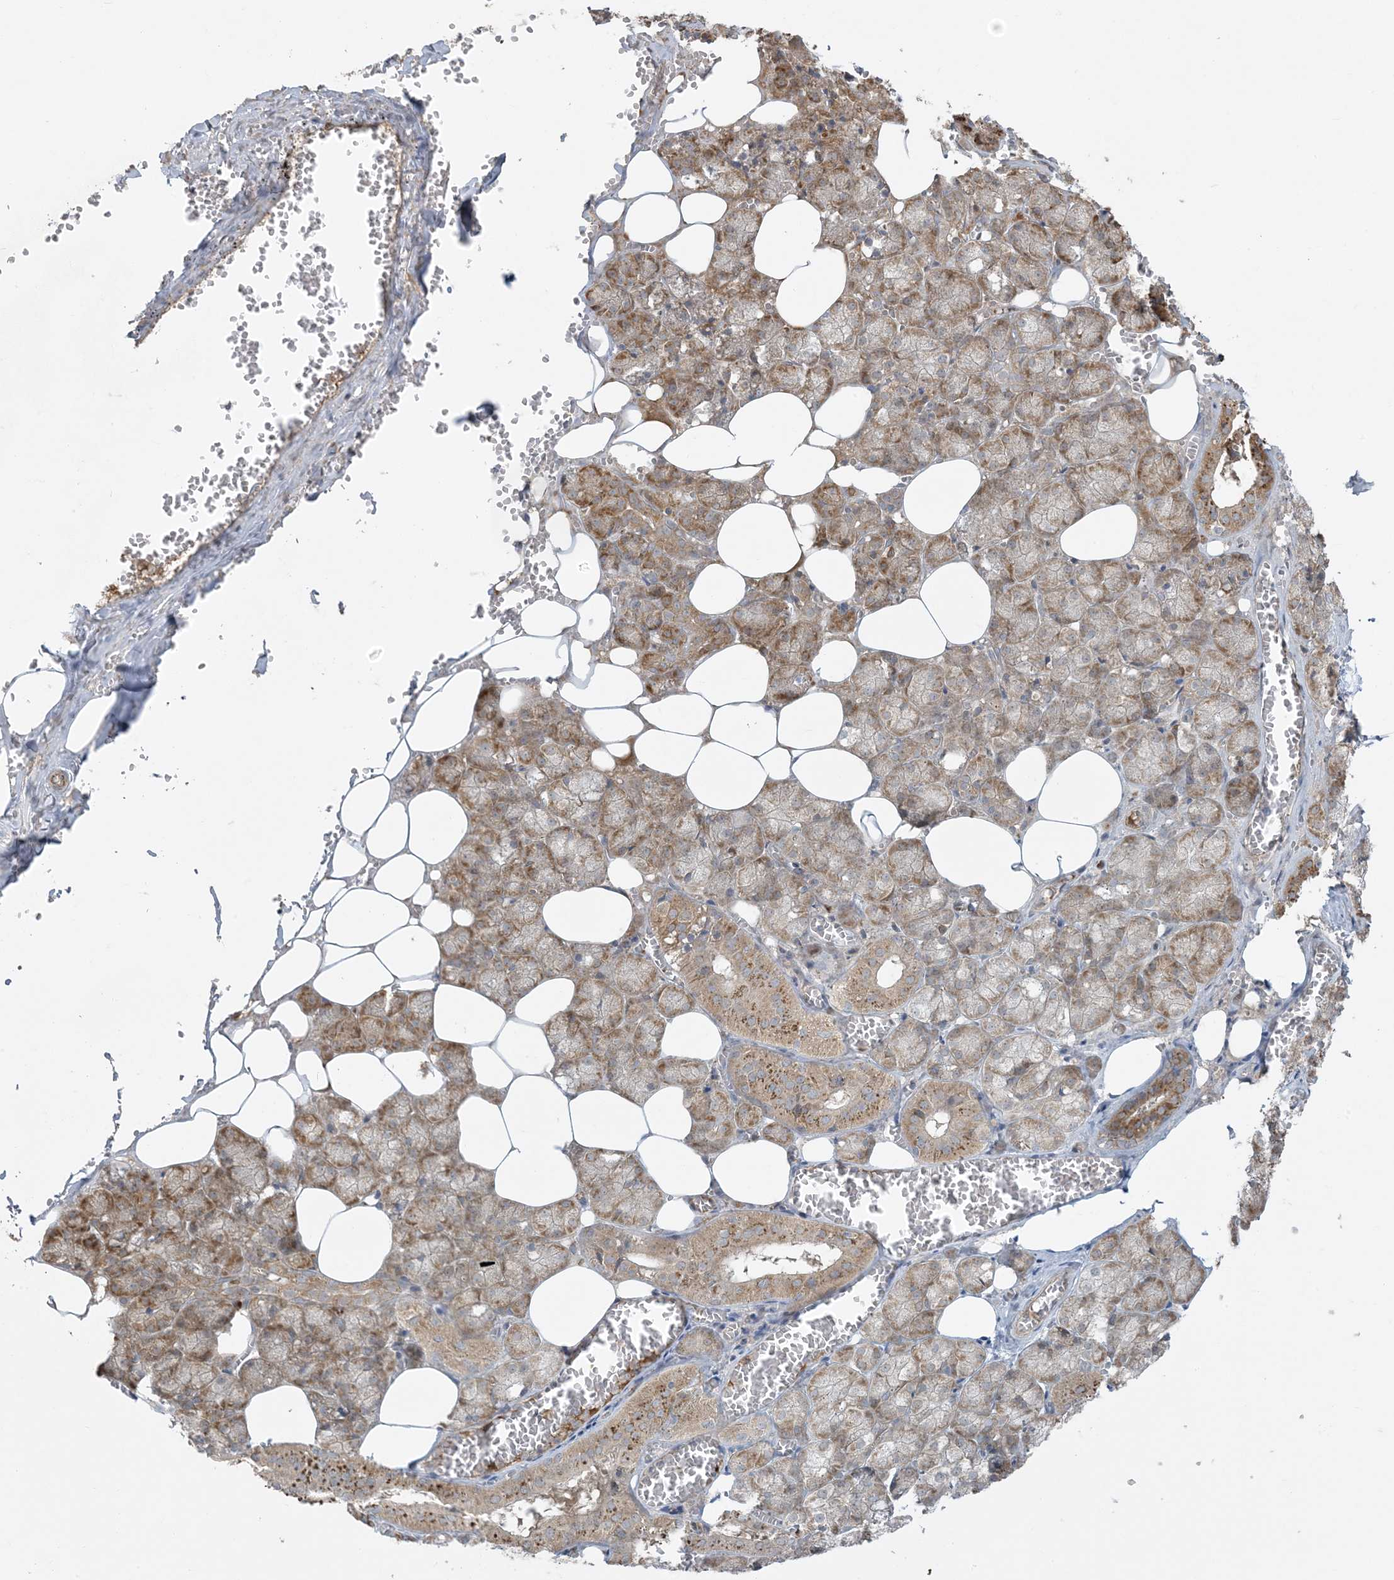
{"staining": {"intensity": "moderate", "quantity": ">75%", "location": "cytoplasmic/membranous"}, "tissue": "salivary gland", "cell_type": "Glandular cells", "image_type": "normal", "snomed": [{"axis": "morphology", "description": "Normal tissue, NOS"}, {"axis": "topography", "description": "Salivary gland"}], "caption": "Immunohistochemical staining of benign salivary gland demonstrates moderate cytoplasmic/membranous protein positivity in about >75% of glandular cells. (DAB (3,3'-diaminobenzidine) IHC, brown staining for protein, blue staining for nuclei).", "gene": "ZNF263", "patient": {"sex": "male", "age": 62}}